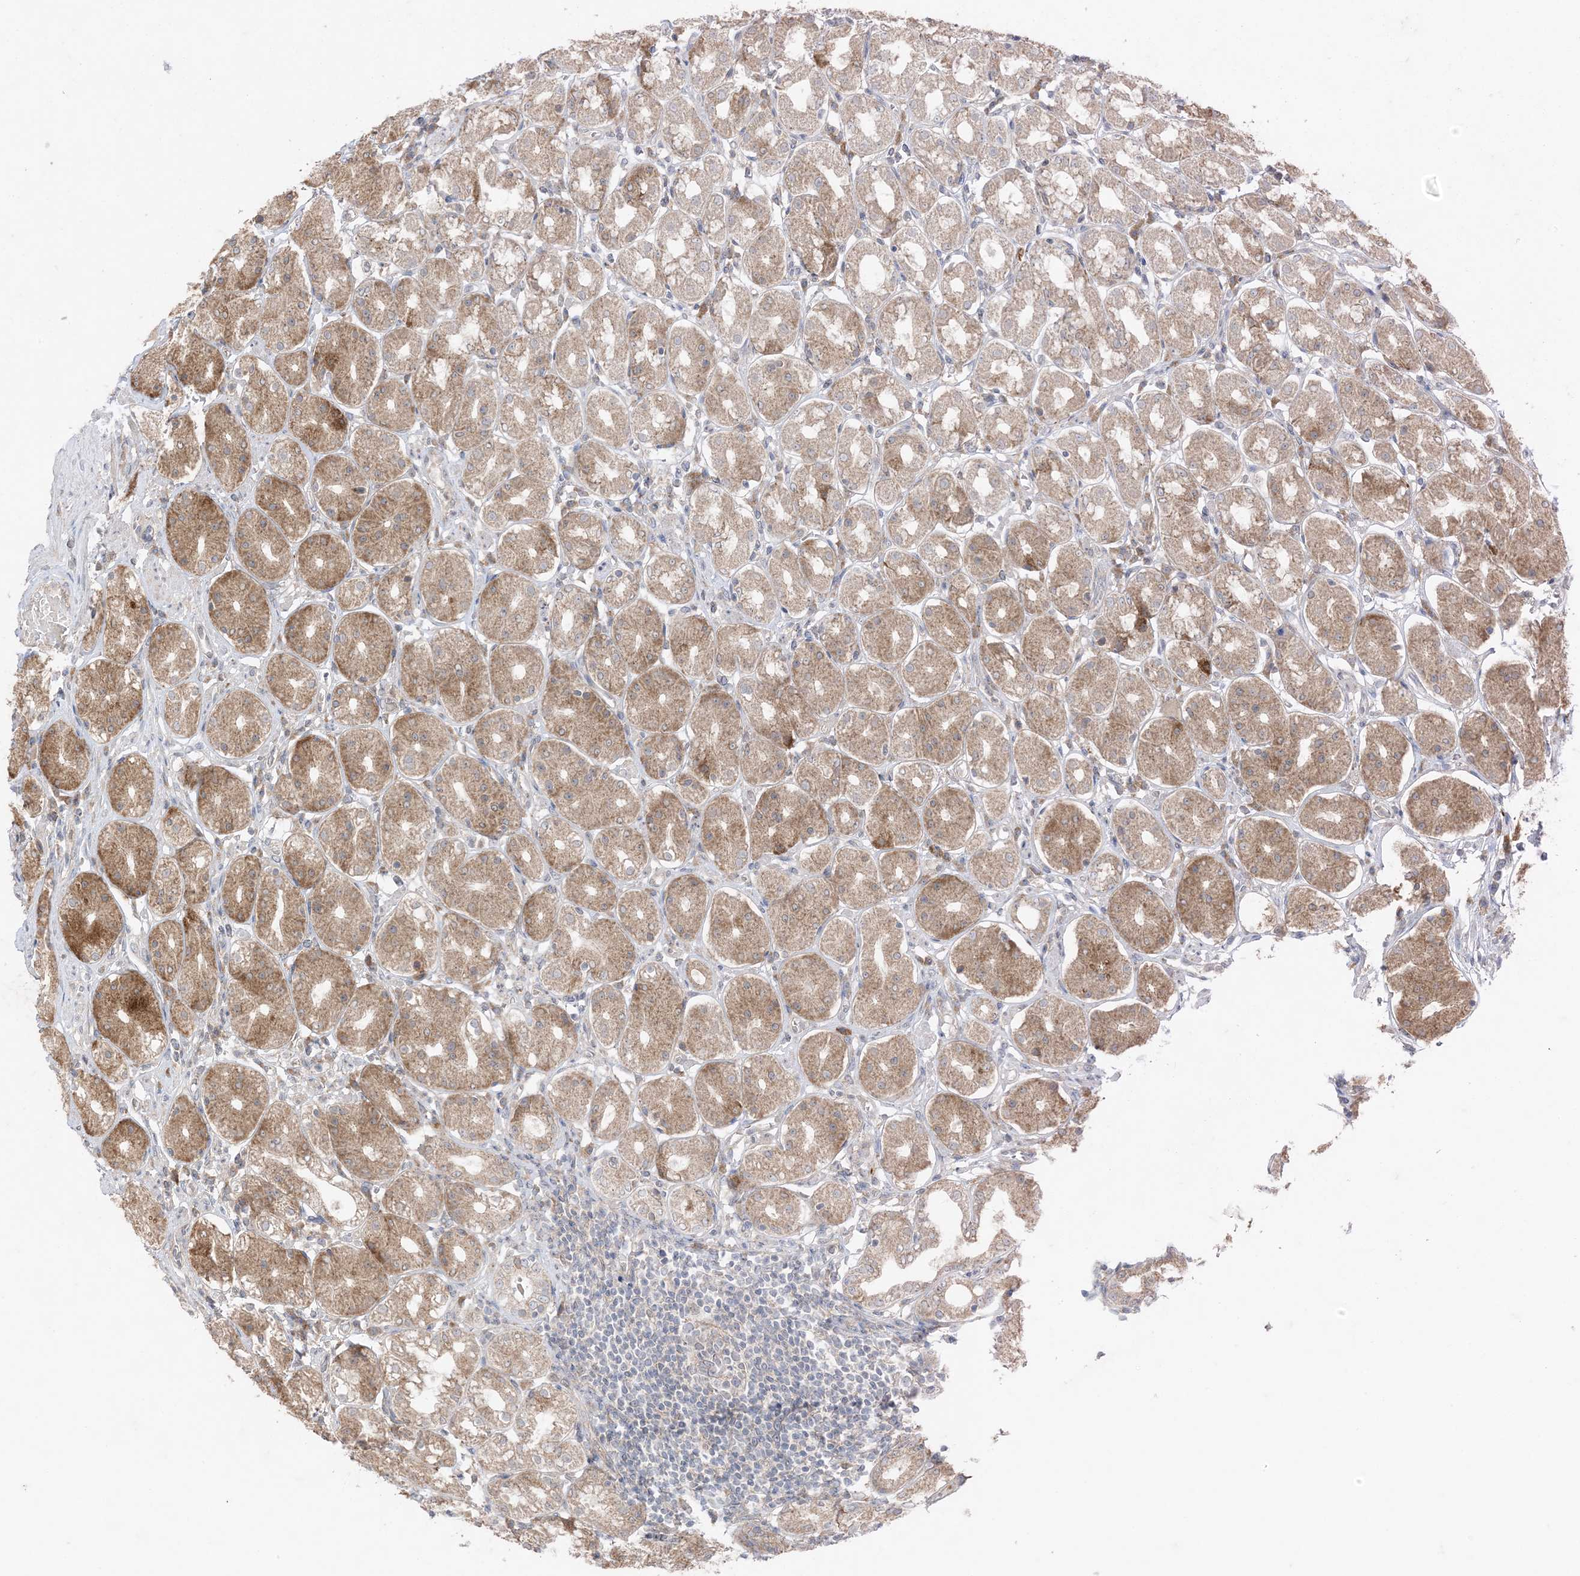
{"staining": {"intensity": "moderate", "quantity": ">75%", "location": "cytoplasmic/membranous"}, "tissue": "stomach", "cell_type": "Glandular cells", "image_type": "normal", "snomed": [{"axis": "morphology", "description": "Normal tissue, NOS"}, {"axis": "topography", "description": "Stomach"}, {"axis": "topography", "description": "Stomach, lower"}], "caption": "An IHC photomicrograph of benign tissue is shown. Protein staining in brown highlights moderate cytoplasmic/membranous positivity in stomach within glandular cells.", "gene": "ODC1", "patient": {"sex": "female", "age": 56}}